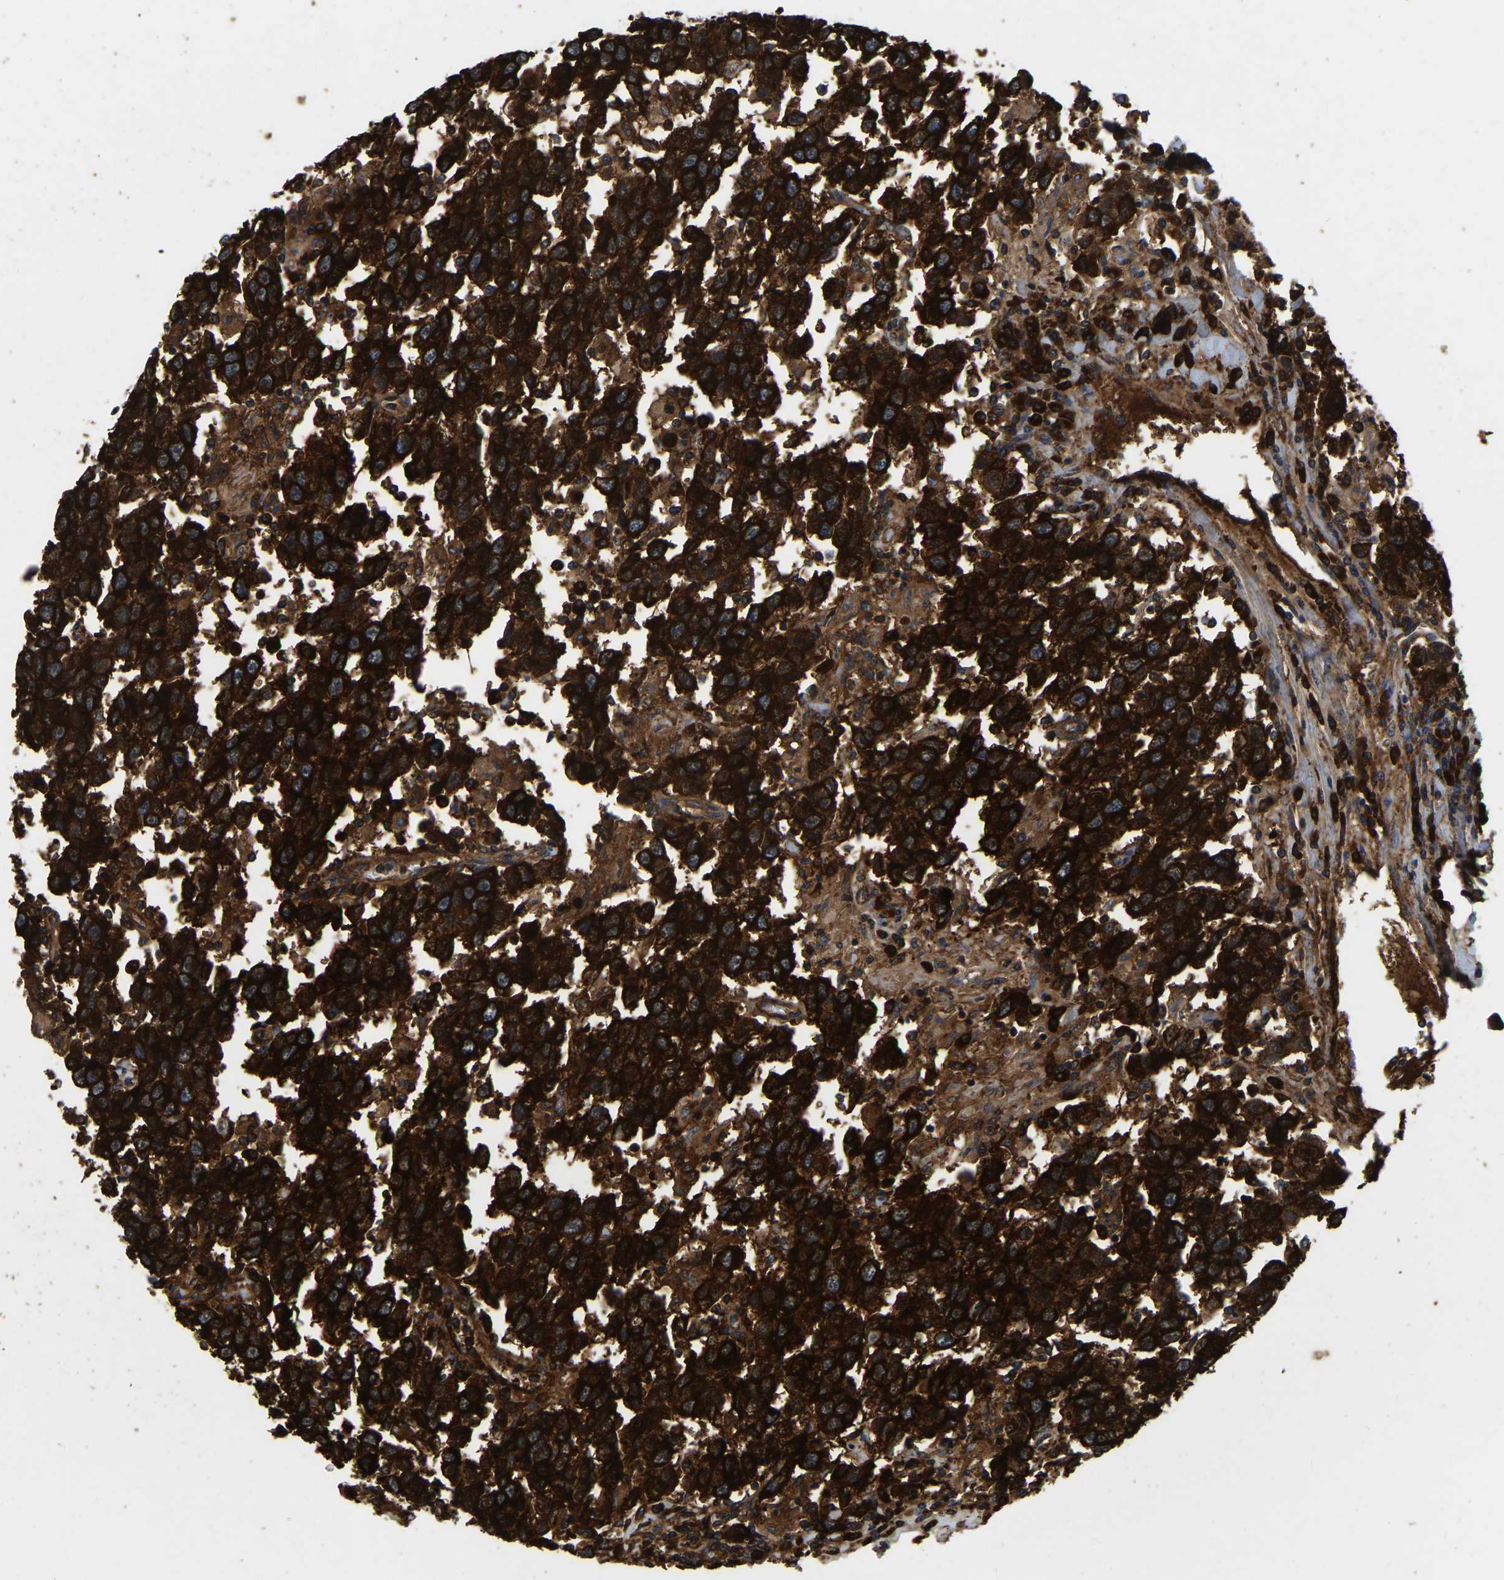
{"staining": {"intensity": "strong", "quantity": ">75%", "location": "cytoplasmic/membranous"}, "tissue": "testis cancer", "cell_type": "Tumor cells", "image_type": "cancer", "snomed": [{"axis": "morphology", "description": "Seminoma, NOS"}, {"axis": "topography", "description": "Testis"}], "caption": "Seminoma (testis) tissue demonstrates strong cytoplasmic/membranous staining in approximately >75% of tumor cells Using DAB (brown) and hematoxylin (blue) stains, captured at high magnification using brightfield microscopy.", "gene": "GARS1", "patient": {"sex": "male", "age": 41}}